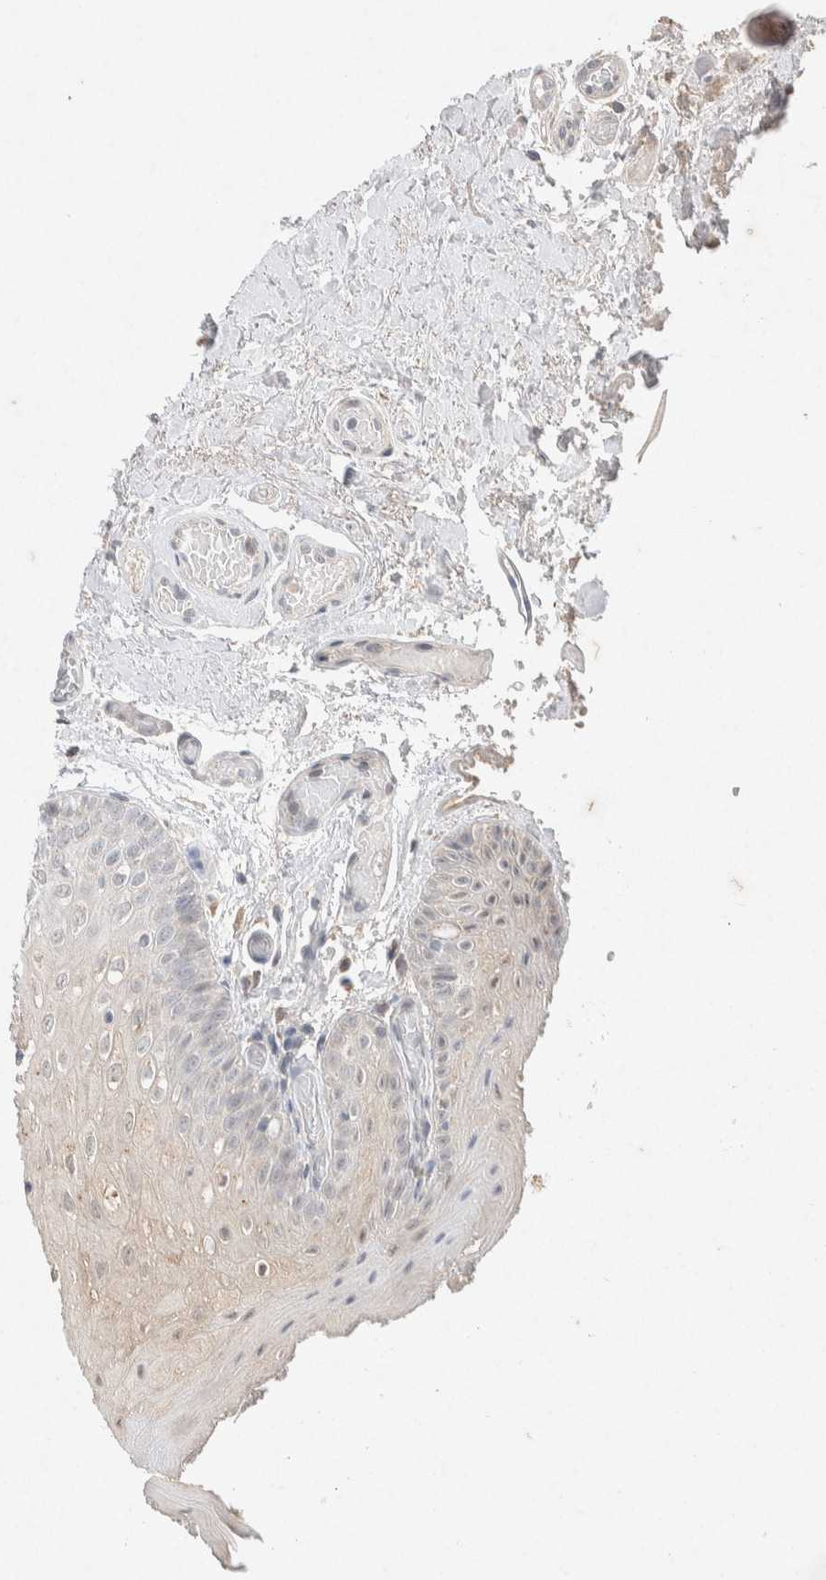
{"staining": {"intensity": "weak", "quantity": "<25%", "location": "cytoplasmic/membranous"}, "tissue": "oral mucosa", "cell_type": "Squamous epithelial cells", "image_type": "normal", "snomed": [{"axis": "morphology", "description": "Normal tissue, NOS"}, {"axis": "morphology", "description": "Squamous cell carcinoma, NOS"}, {"axis": "topography", "description": "Oral tissue"}, {"axis": "topography", "description": "Head-Neck"}], "caption": "Immunohistochemistry (IHC) photomicrograph of benign oral mucosa stained for a protein (brown), which reveals no staining in squamous epithelial cells.", "gene": "CMTM4", "patient": {"sex": "male", "age": 71}}